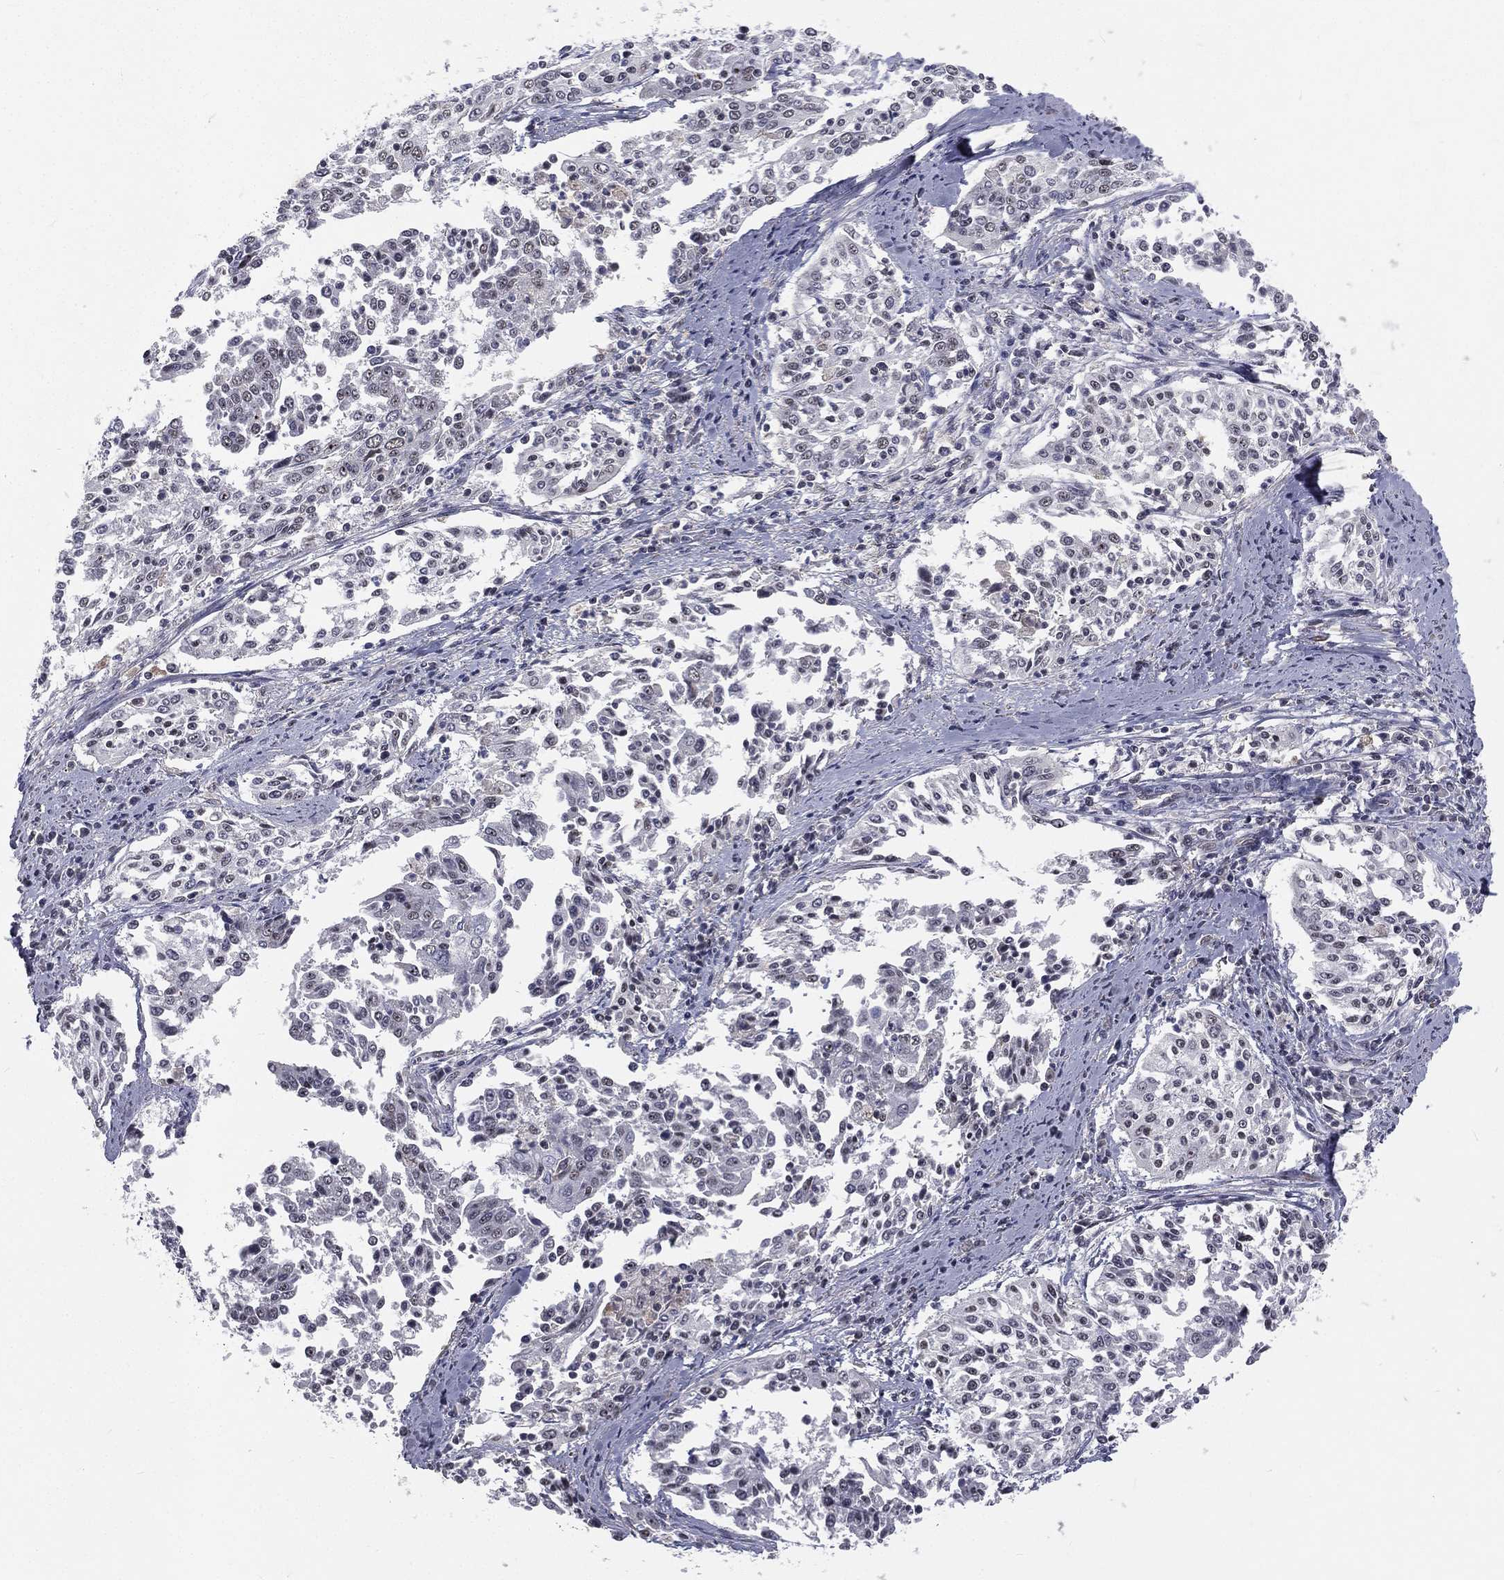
{"staining": {"intensity": "moderate", "quantity": "<25%", "location": "nuclear"}, "tissue": "cervical cancer", "cell_type": "Tumor cells", "image_type": "cancer", "snomed": [{"axis": "morphology", "description": "Squamous cell carcinoma, NOS"}, {"axis": "topography", "description": "Cervix"}], "caption": "Moderate nuclear staining for a protein is present in about <25% of tumor cells of cervical cancer (squamous cell carcinoma) using IHC.", "gene": "MORC2", "patient": {"sex": "female", "age": 41}}